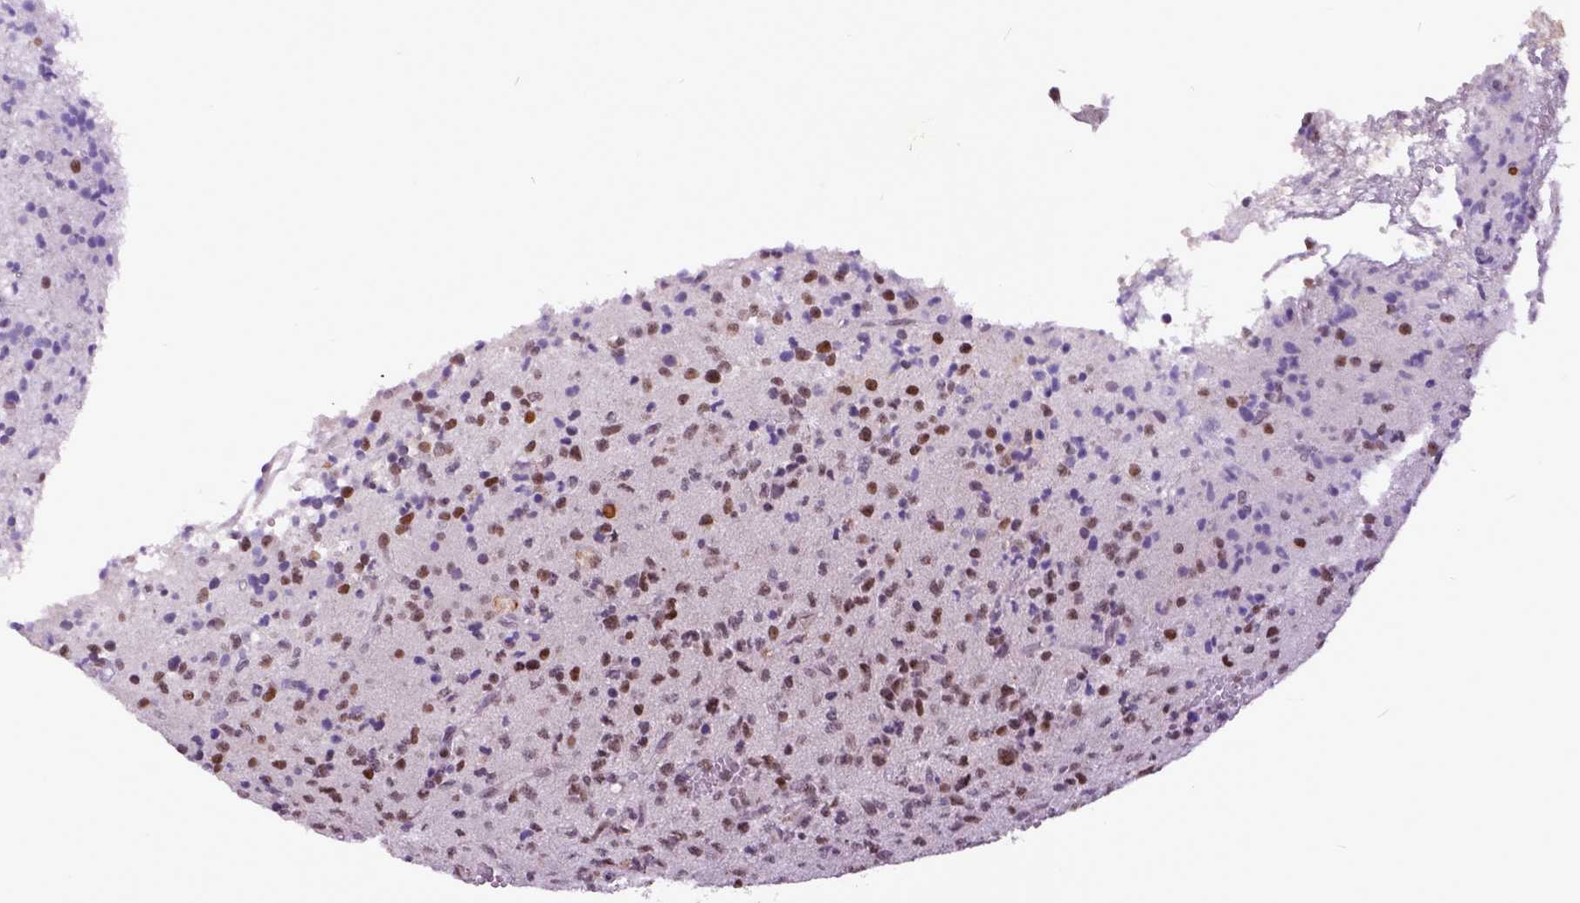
{"staining": {"intensity": "moderate", "quantity": ">75%", "location": "nuclear"}, "tissue": "glioma", "cell_type": "Tumor cells", "image_type": "cancer", "snomed": [{"axis": "morphology", "description": "Glioma, malignant, Low grade"}, {"axis": "topography", "description": "Brain"}], "caption": "Immunohistochemical staining of malignant glioma (low-grade) demonstrates moderate nuclear protein staining in about >75% of tumor cells. The staining is performed using DAB brown chromogen to label protein expression. The nuclei are counter-stained blue using hematoxylin.", "gene": "RCC2", "patient": {"sex": "male", "age": 64}}